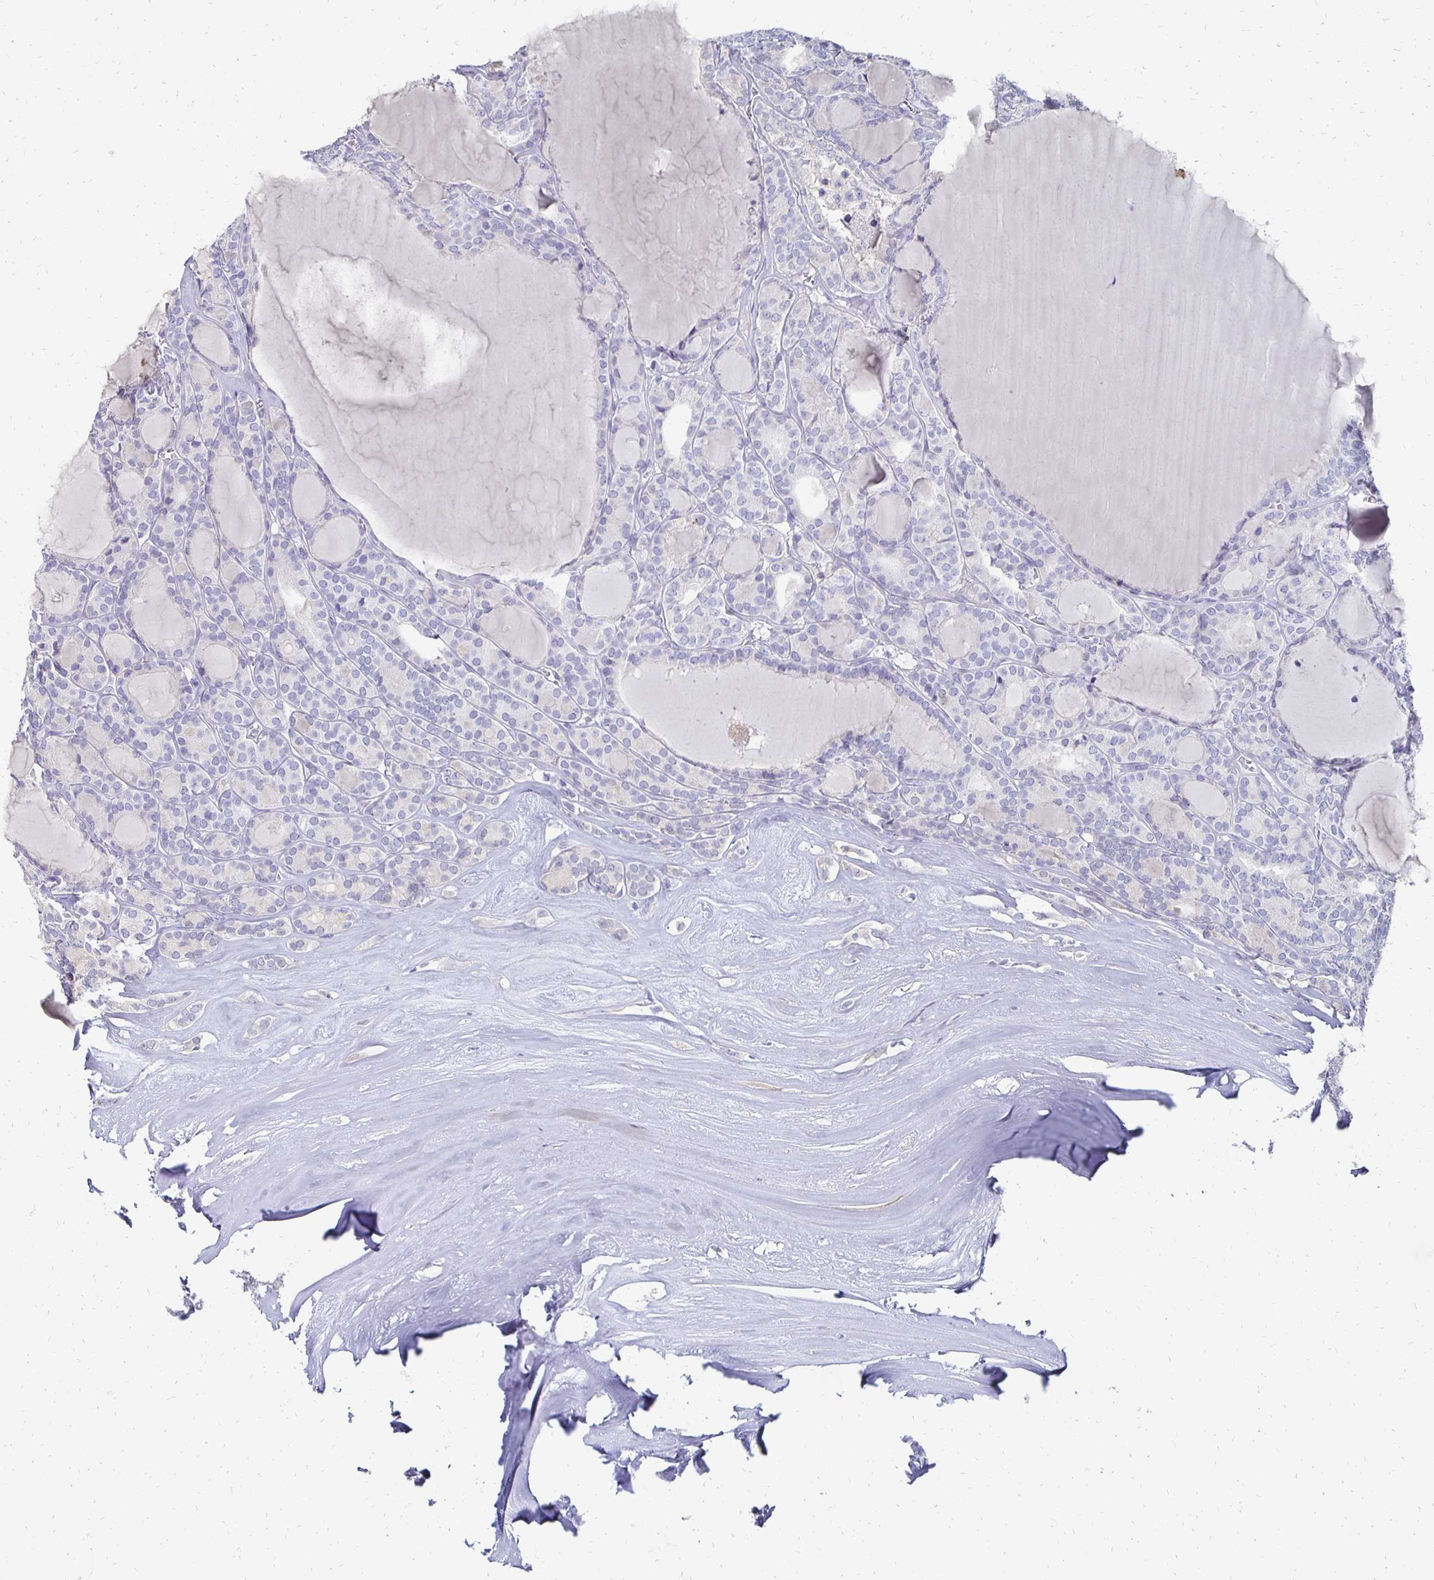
{"staining": {"intensity": "negative", "quantity": "none", "location": "none"}, "tissue": "thyroid cancer", "cell_type": "Tumor cells", "image_type": "cancer", "snomed": [{"axis": "morphology", "description": "Follicular adenoma carcinoma, NOS"}, {"axis": "topography", "description": "Thyroid gland"}], "caption": "IHC image of thyroid follicular adenoma carcinoma stained for a protein (brown), which shows no positivity in tumor cells. (DAB (3,3'-diaminobenzidine) immunohistochemistry with hematoxylin counter stain).", "gene": "SYCP3", "patient": {"sex": "male", "age": 74}}